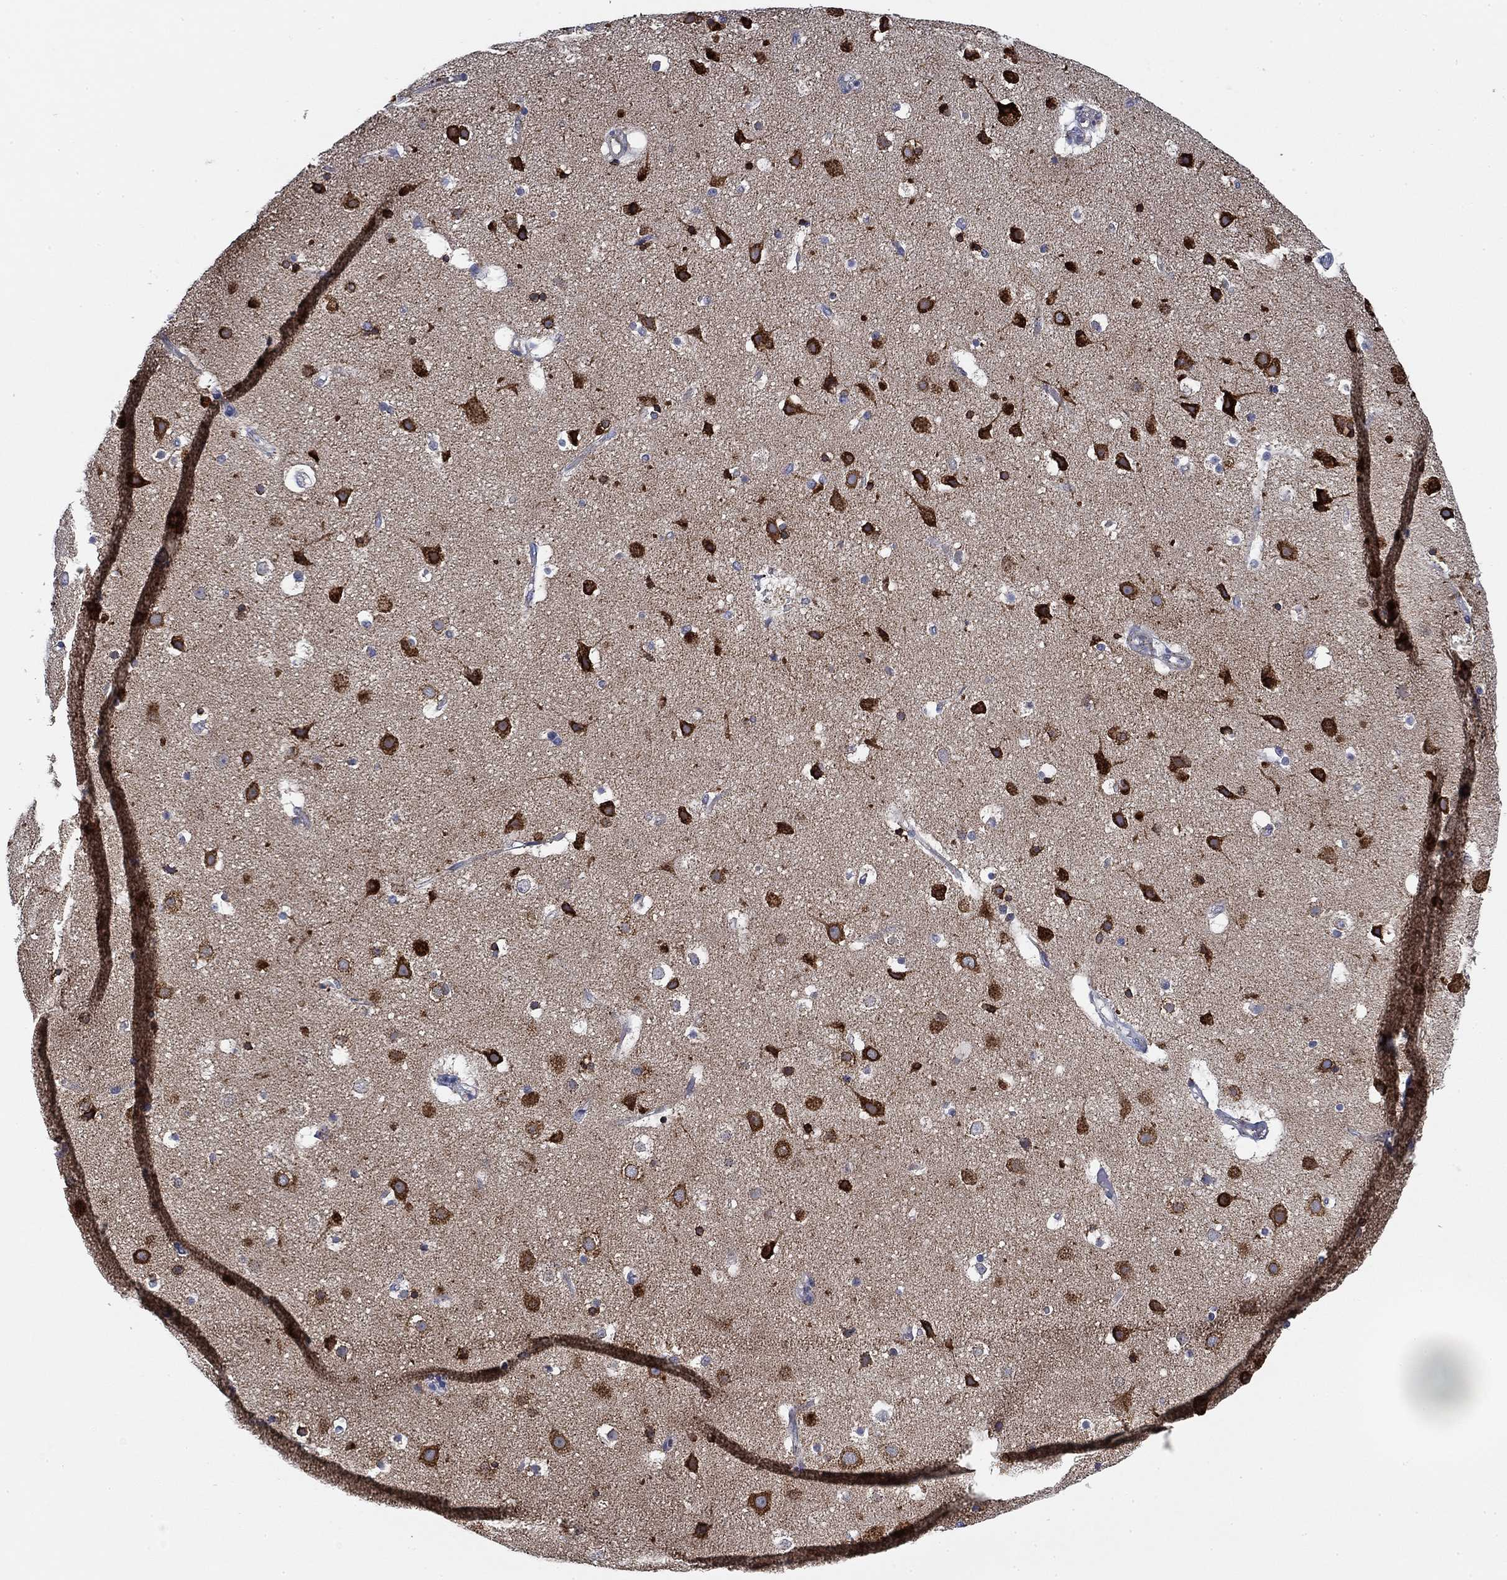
{"staining": {"intensity": "negative", "quantity": "none", "location": "none"}, "tissue": "cerebral cortex", "cell_type": "Endothelial cells", "image_type": "normal", "snomed": [{"axis": "morphology", "description": "Normal tissue, NOS"}, {"axis": "topography", "description": "Cerebral cortex"}], "caption": "A high-resolution micrograph shows immunohistochemistry staining of benign cerebral cortex, which exhibits no significant expression in endothelial cells.", "gene": "NACAD", "patient": {"sex": "female", "age": 52}}